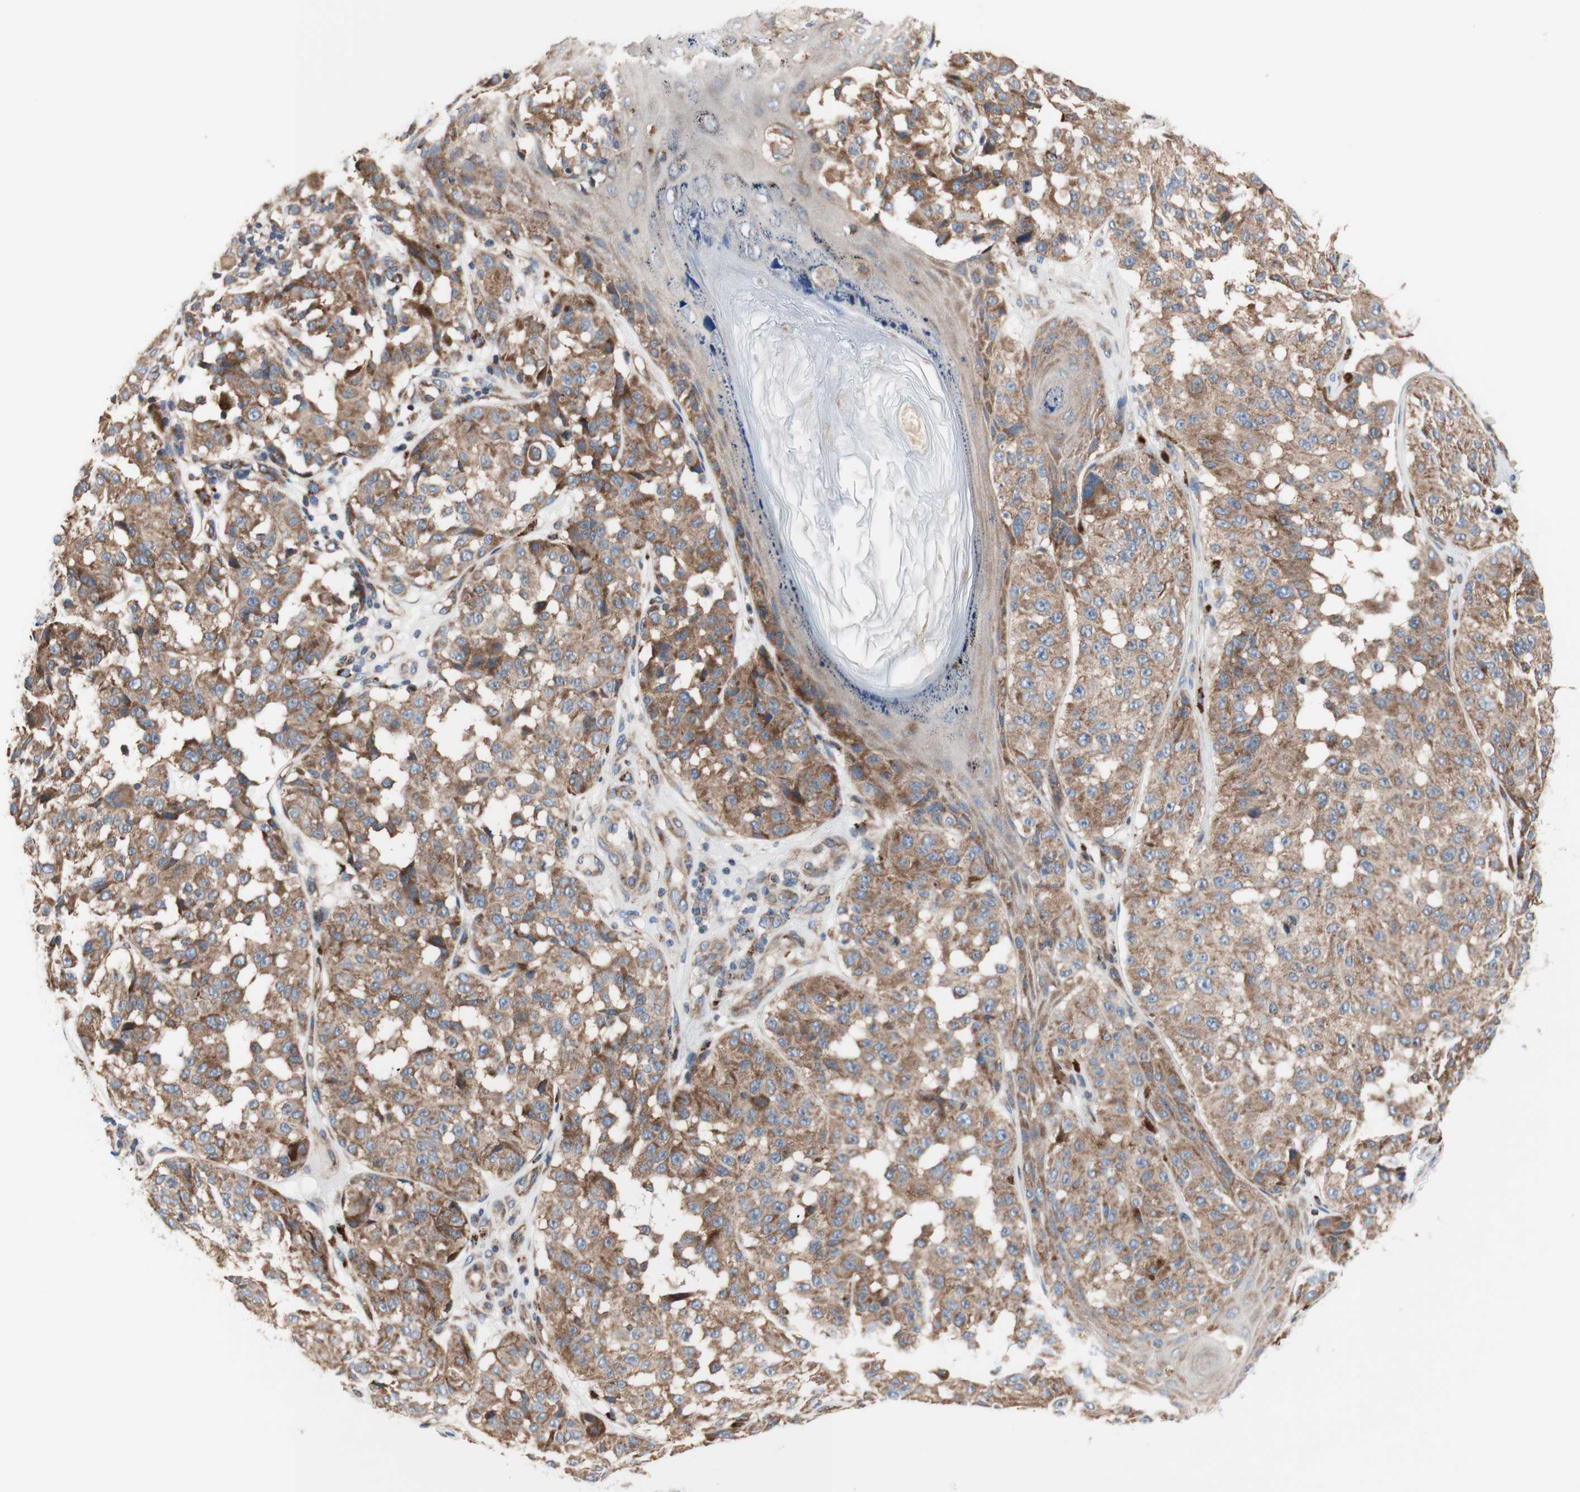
{"staining": {"intensity": "moderate", "quantity": ">75%", "location": "cytoplasmic/membranous"}, "tissue": "melanoma", "cell_type": "Tumor cells", "image_type": "cancer", "snomed": [{"axis": "morphology", "description": "Malignant melanoma, NOS"}, {"axis": "topography", "description": "Skin"}], "caption": "Moderate cytoplasmic/membranous protein staining is identified in about >75% of tumor cells in malignant melanoma. The protein is shown in brown color, while the nuclei are stained blue.", "gene": "FMR1", "patient": {"sex": "female", "age": 46}}